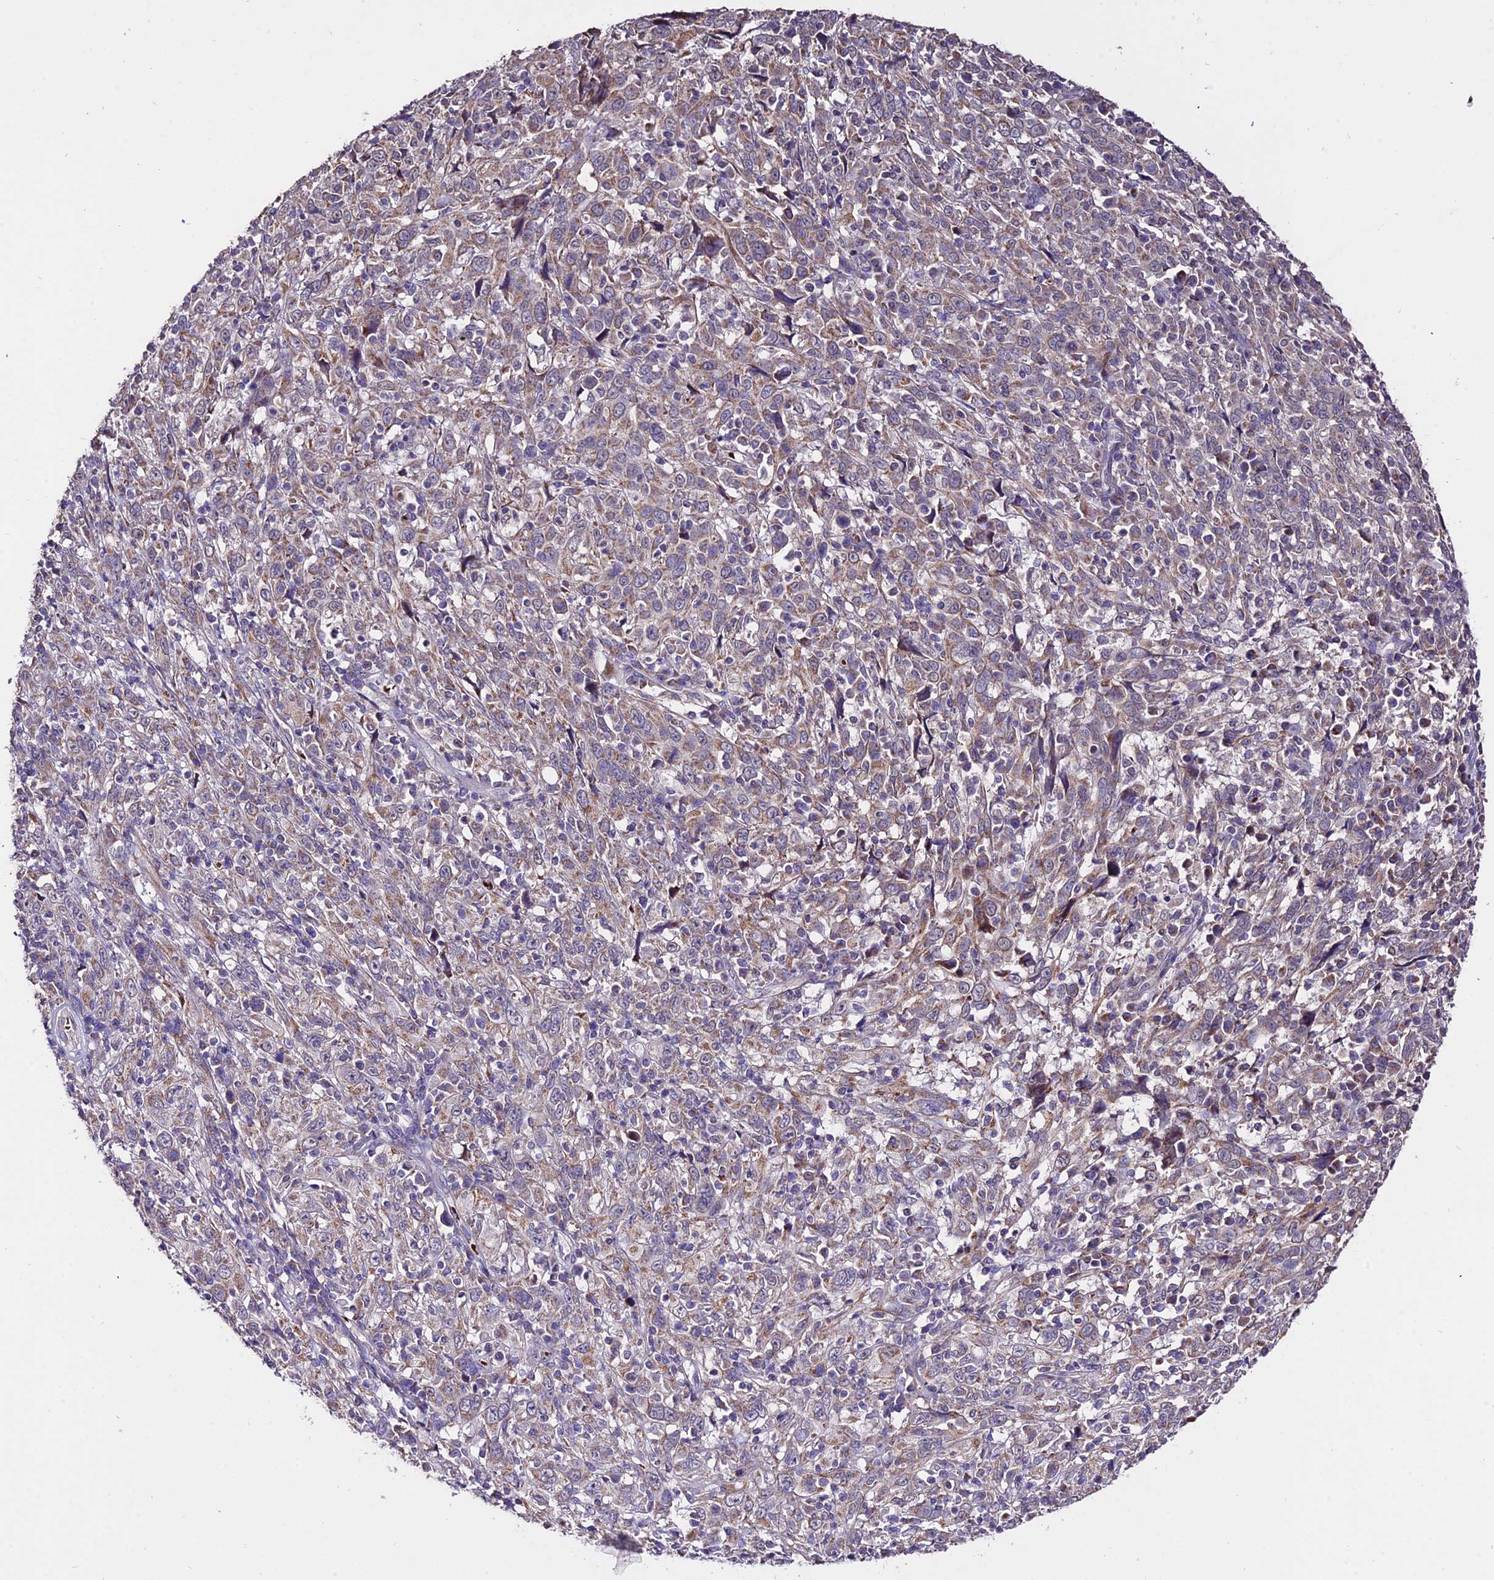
{"staining": {"intensity": "moderate", "quantity": "<25%", "location": "cytoplasmic/membranous"}, "tissue": "cervical cancer", "cell_type": "Tumor cells", "image_type": "cancer", "snomed": [{"axis": "morphology", "description": "Squamous cell carcinoma, NOS"}, {"axis": "topography", "description": "Cervix"}], "caption": "The immunohistochemical stain shows moderate cytoplasmic/membranous expression in tumor cells of squamous cell carcinoma (cervical) tissue. The staining was performed using DAB (3,3'-diaminobenzidine) to visualize the protein expression in brown, while the nuclei were stained in blue with hematoxylin (Magnification: 20x).", "gene": "WDR5B", "patient": {"sex": "female", "age": 46}}